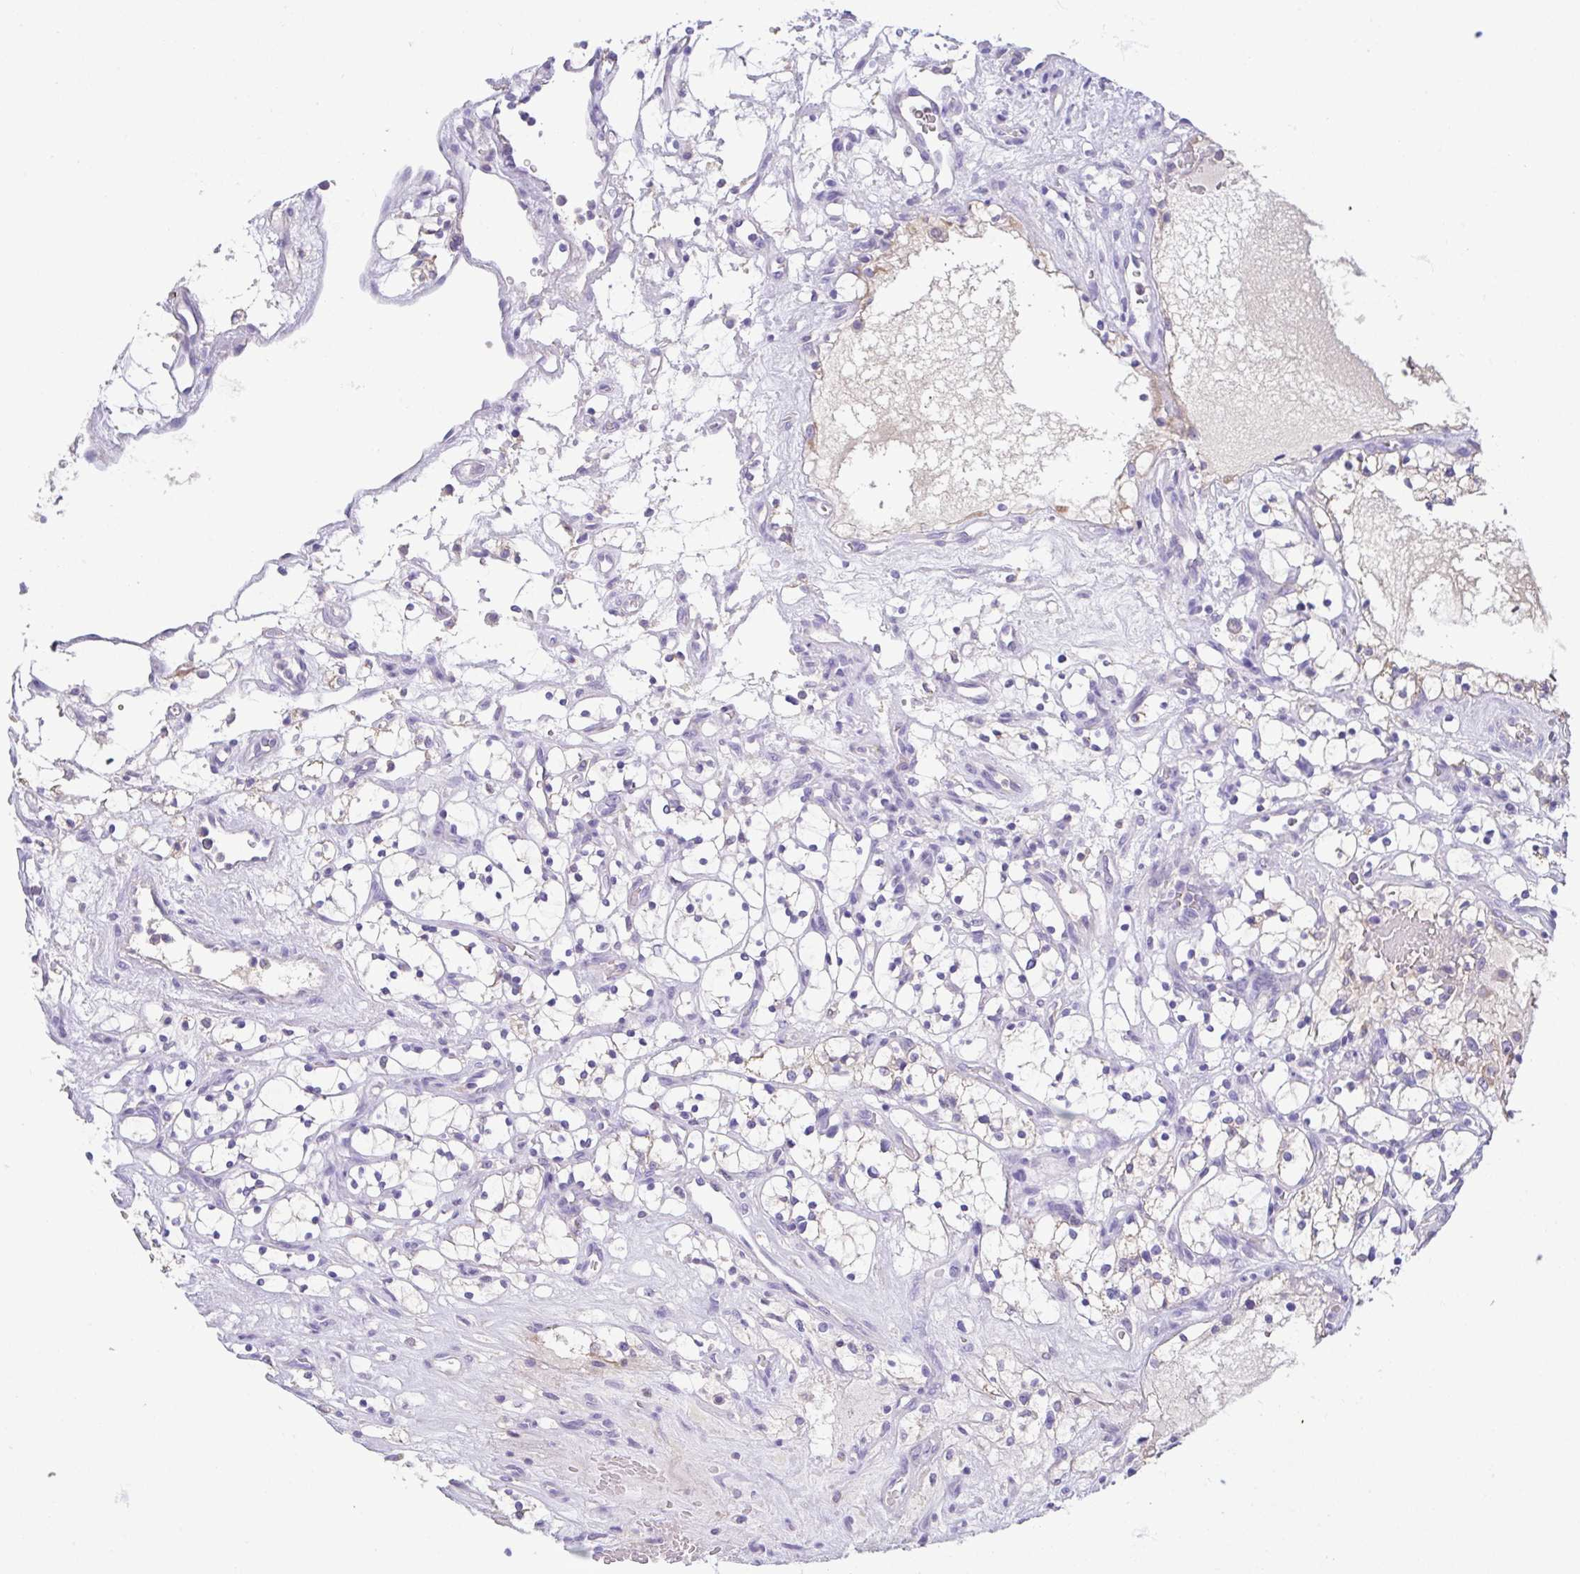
{"staining": {"intensity": "negative", "quantity": "none", "location": "none"}, "tissue": "renal cancer", "cell_type": "Tumor cells", "image_type": "cancer", "snomed": [{"axis": "morphology", "description": "Adenocarcinoma, NOS"}, {"axis": "topography", "description": "Kidney"}], "caption": "This micrograph is of renal cancer (adenocarcinoma) stained with immunohistochemistry (IHC) to label a protein in brown with the nuclei are counter-stained blue. There is no expression in tumor cells.", "gene": "CA10", "patient": {"sex": "female", "age": 69}}